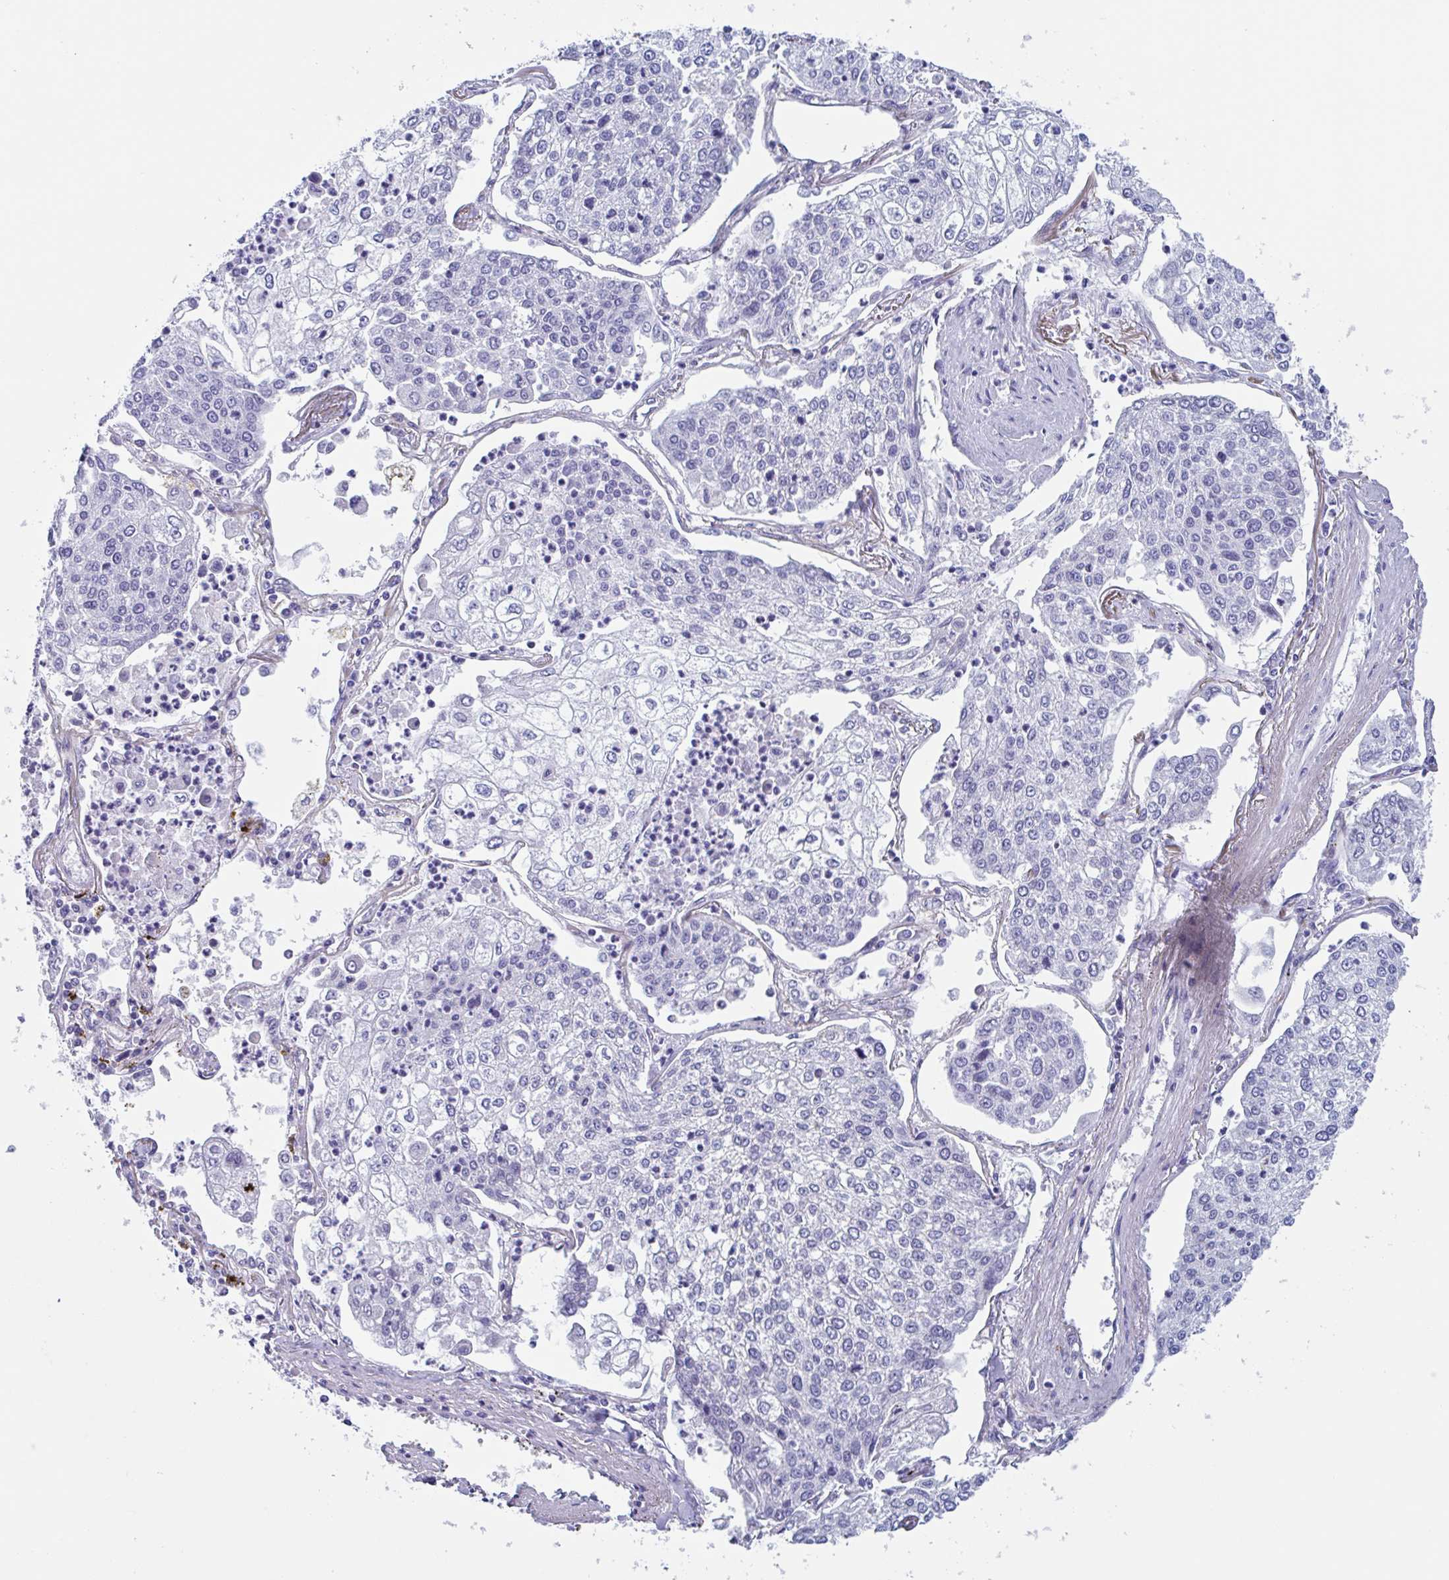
{"staining": {"intensity": "negative", "quantity": "none", "location": "none"}, "tissue": "lung cancer", "cell_type": "Tumor cells", "image_type": "cancer", "snomed": [{"axis": "morphology", "description": "Squamous cell carcinoma, NOS"}, {"axis": "topography", "description": "Lung"}], "caption": "Protein analysis of lung cancer (squamous cell carcinoma) demonstrates no significant positivity in tumor cells.", "gene": "LPIN3", "patient": {"sex": "male", "age": 74}}